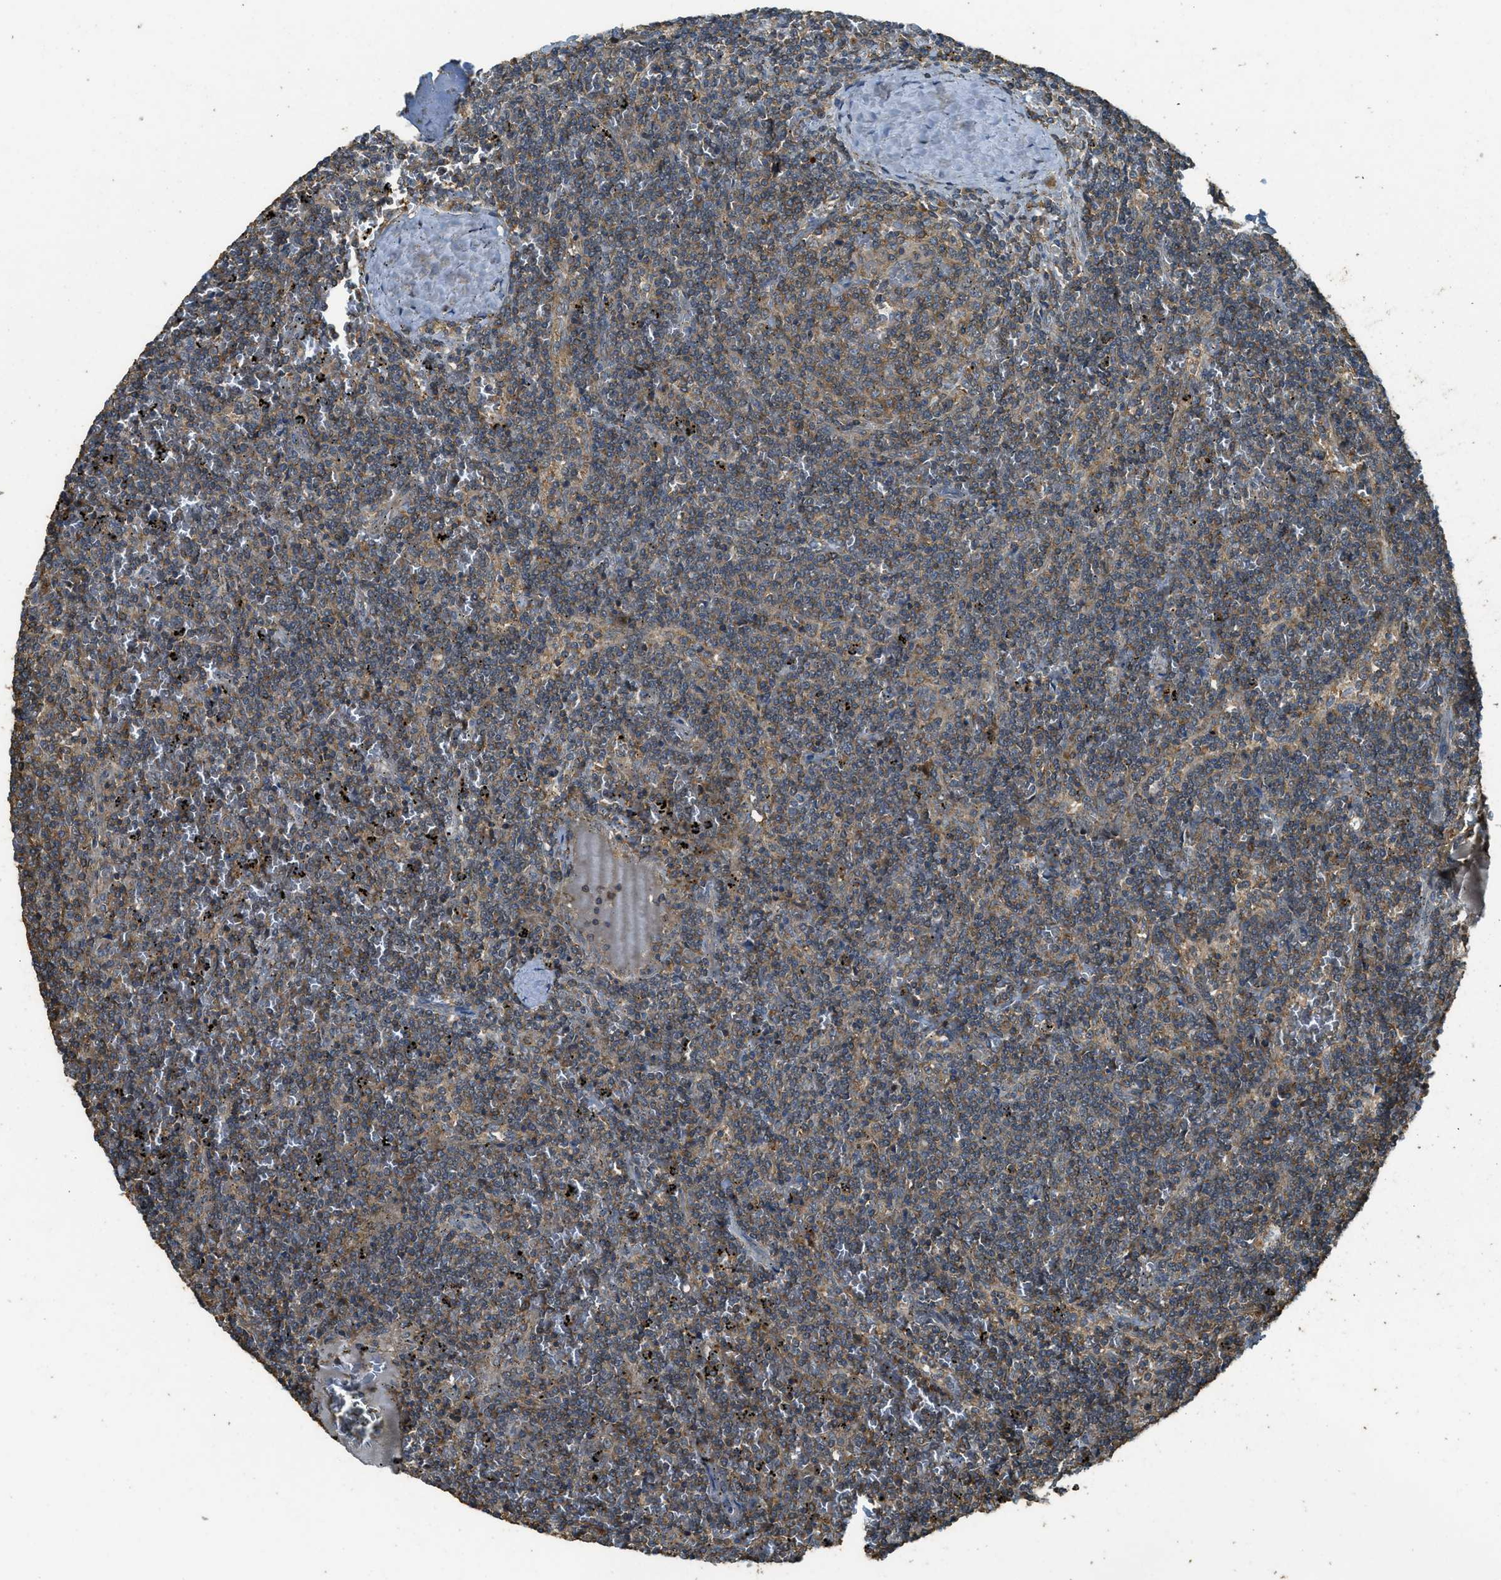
{"staining": {"intensity": "moderate", "quantity": "25%-75%", "location": "cytoplasmic/membranous"}, "tissue": "lymphoma", "cell_type": "Tumor cells", "image_type": "cancer", "snomed": [{"axis": "morphology", "description": "Malignant lymphoma, non-Hodgkin's type, Low grade"}, {"axis": "topography", "description": "Spleen"}], "caption": "IHC staining of lymphoma, which reveals medium levels of moderate cytoplasmic/membranous staining in approximately 25%-75% of tumor cells indicating moderate cytoplasmic/membranous protein positivity. The staining was performed using DAB (3,3'-diaminobenzidine) (brown) for protein detection and nuclei were counterstained in hematoxylin (blue).", "gene": "PPP6R3", "patient": {"sex": "female", "age": 50}}